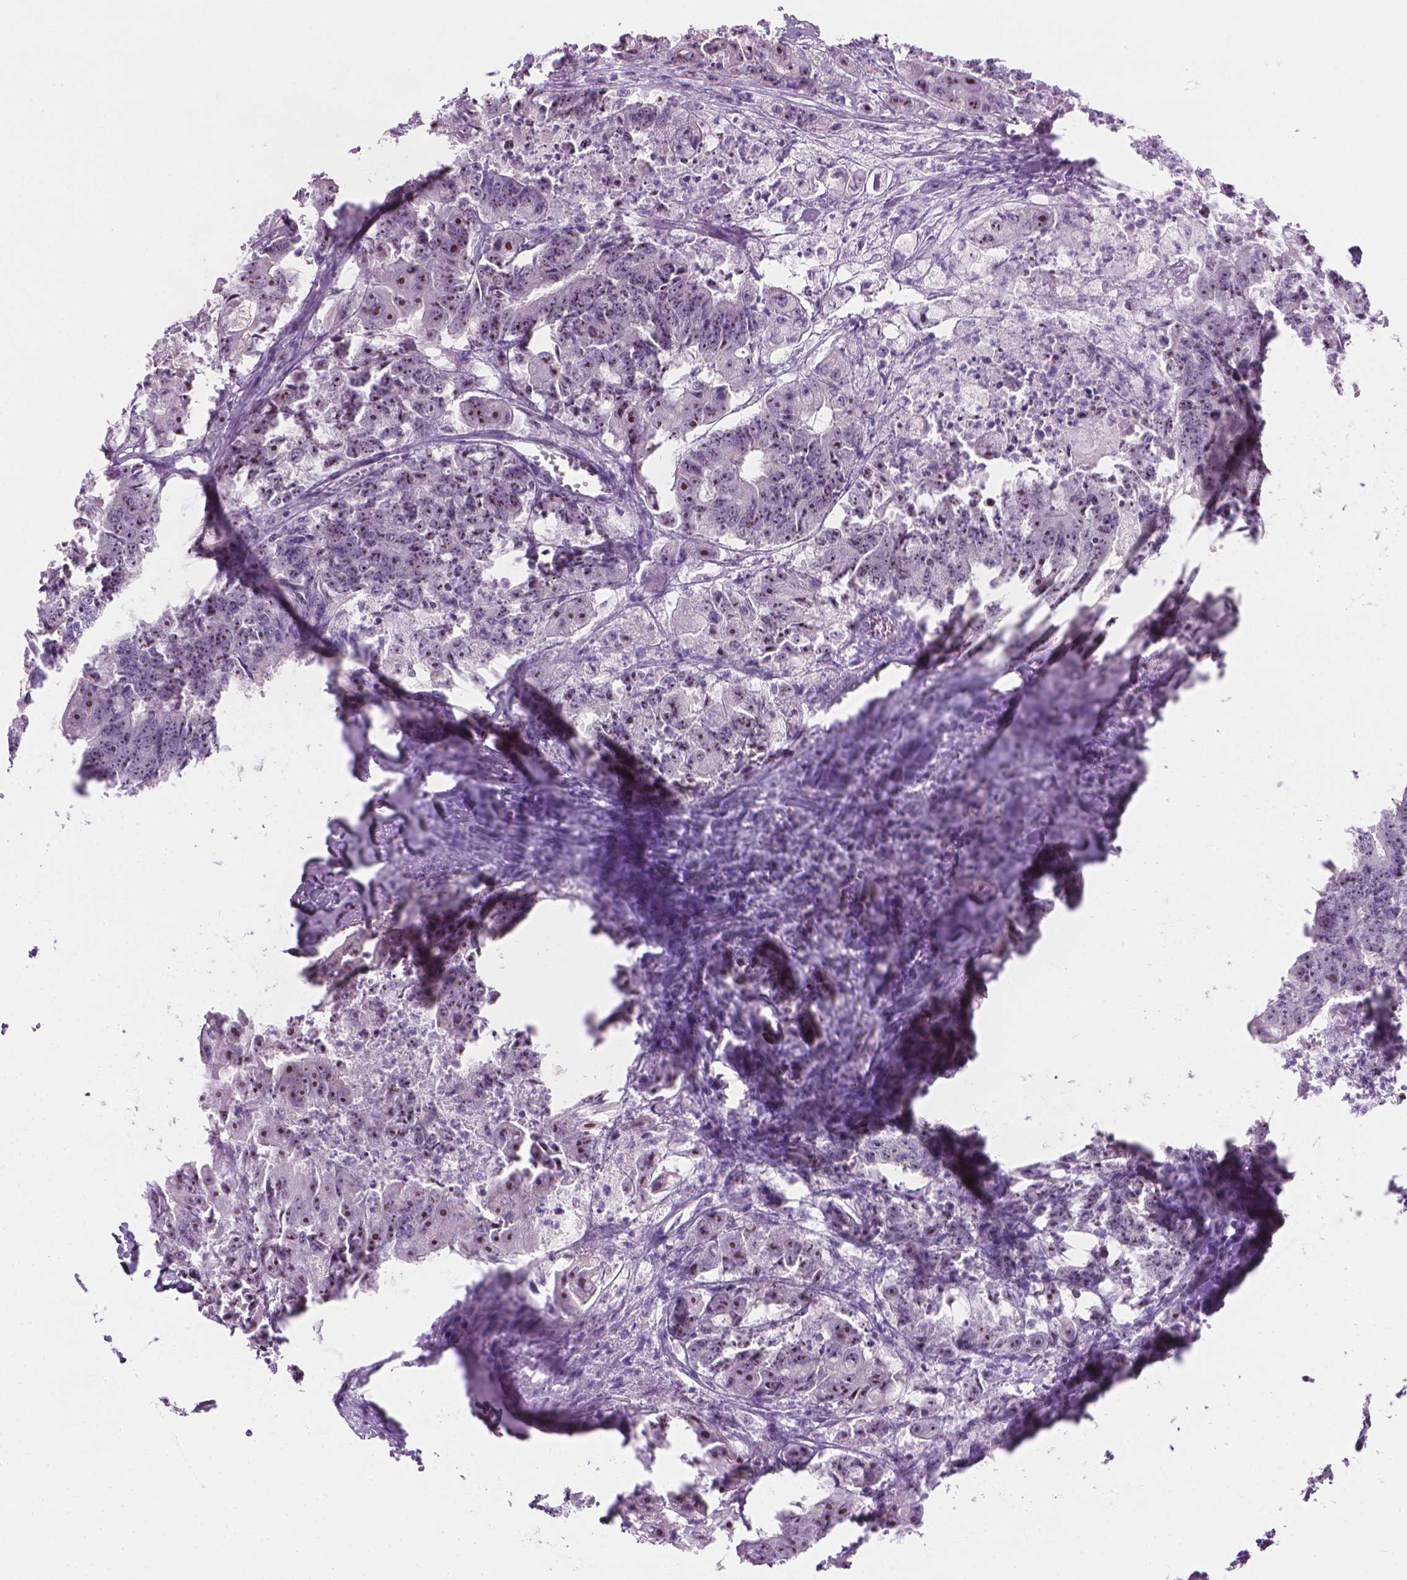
{"staining": {"intensity": "strong", "quantity": "<25%", "location": "nuclear"}, "tissue": "colorectal cancer", "cell_type": "Tumor cells", "image_type": "cancer", "snomed": [{"axis": "morphology", "description": "Adenocarcinoma, NOS"}, {"axis": "topography", "description": "Rectum"}], "caption": "A brown stain labels strong nuclear expression of a protein in colorectal cancer tumor cells.", "gene": "NOL7", "patient": {"sex": "male", "age": 54}}